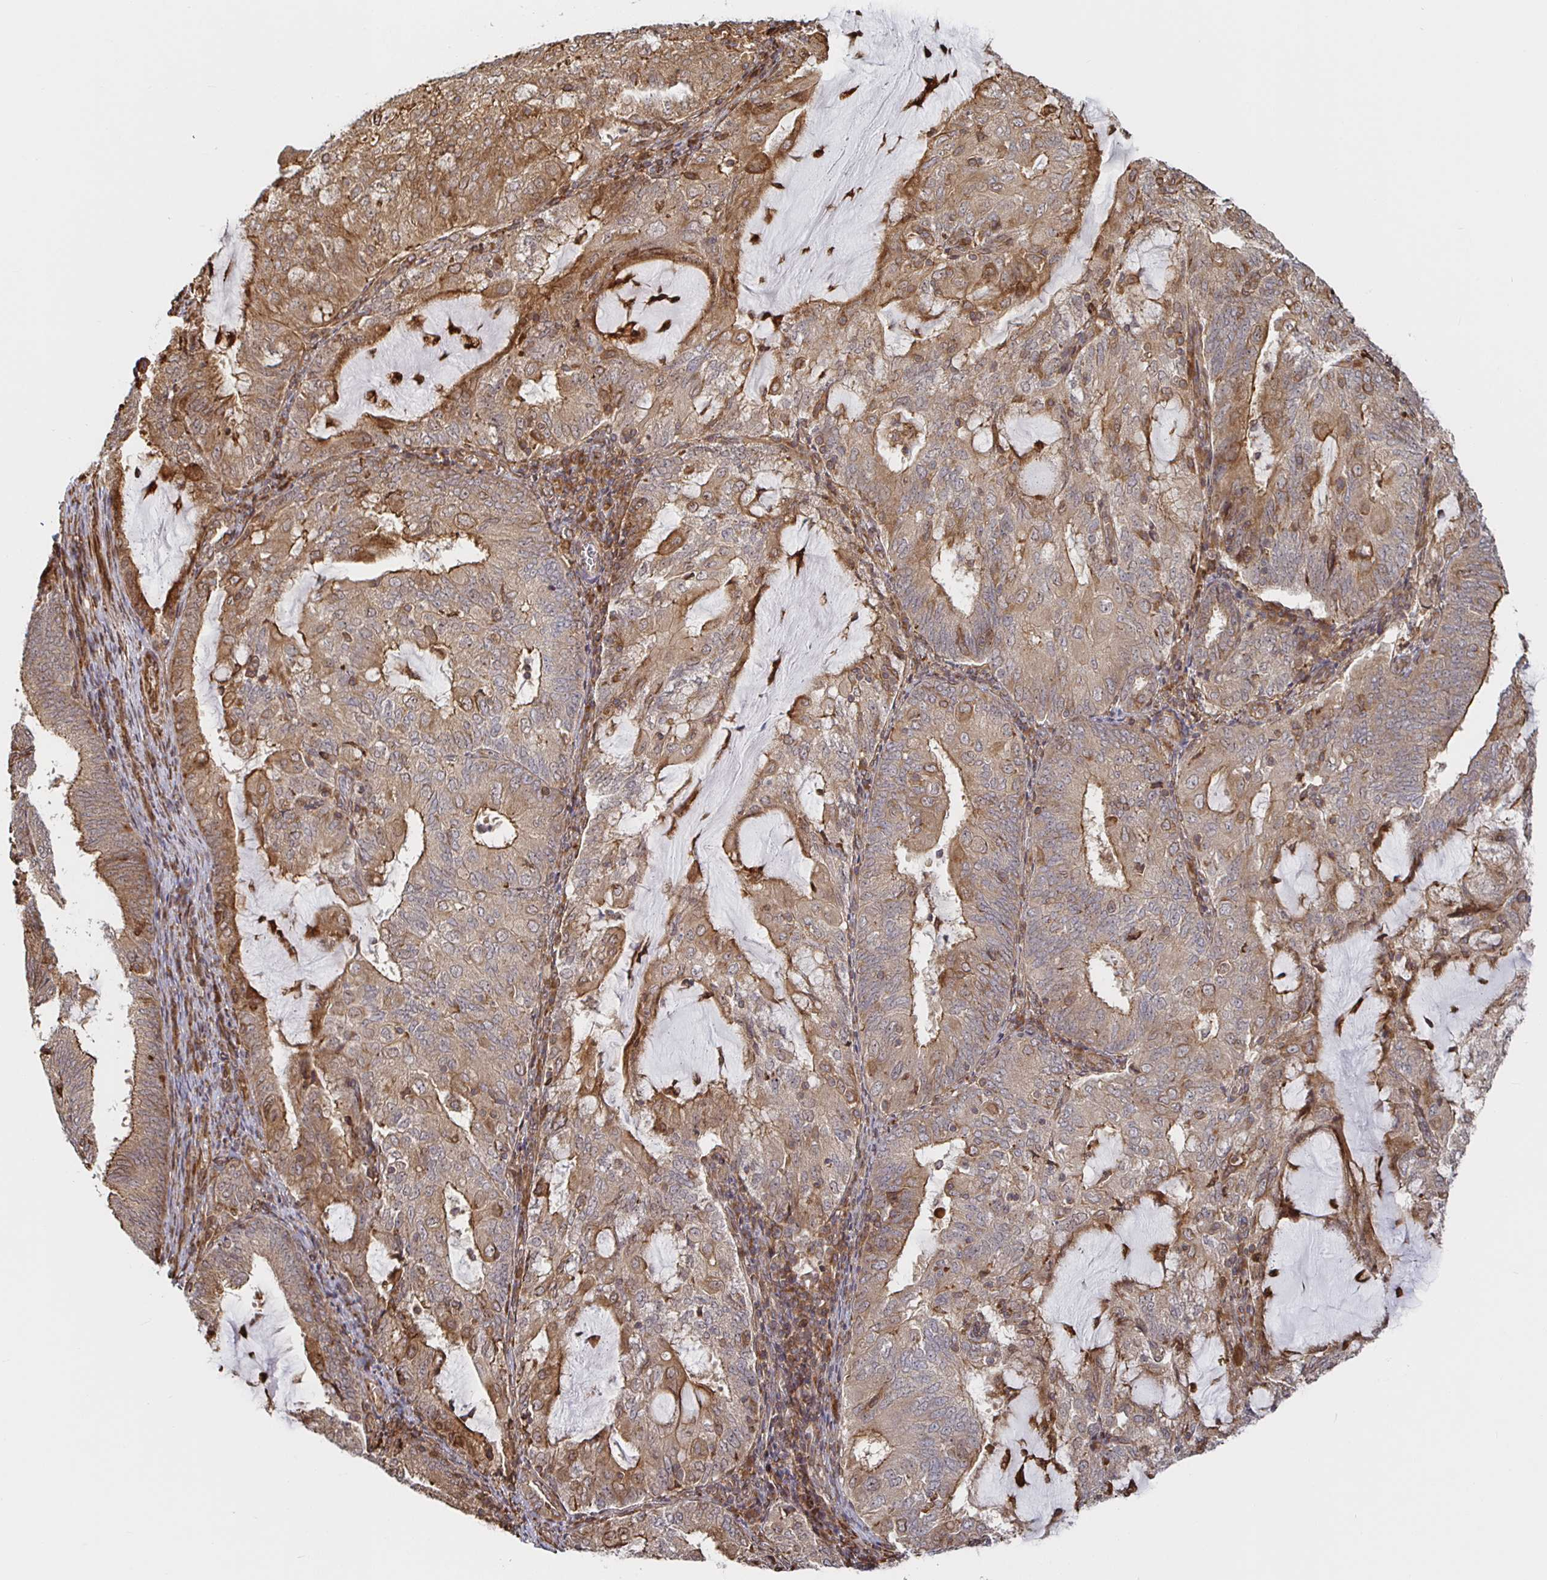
{"staining": {"intensity": "moderate", "quantity": ">75%", "location": "cytoplasmic/membranous"}, "tissue": "endometrial cancer", "cell_type": "Tumor cells", "image_type": "cancer", "snomed": [{"axis": "morphology", "description": "Adenocarcinoma, NOS"}, {"axis": "topography", "description": "Endometrium"}], "caption": "Protein positivity by IHC reveals moderate cytoplasmic/membranous positivity in approximately >75% of tumor cells in endometrial adenocarcinoma. (brown staining indicates protein expression, while blue staining denotes nuclei).", "gene": "STRAP", "patient": {"sex": "female", "age": 81}}